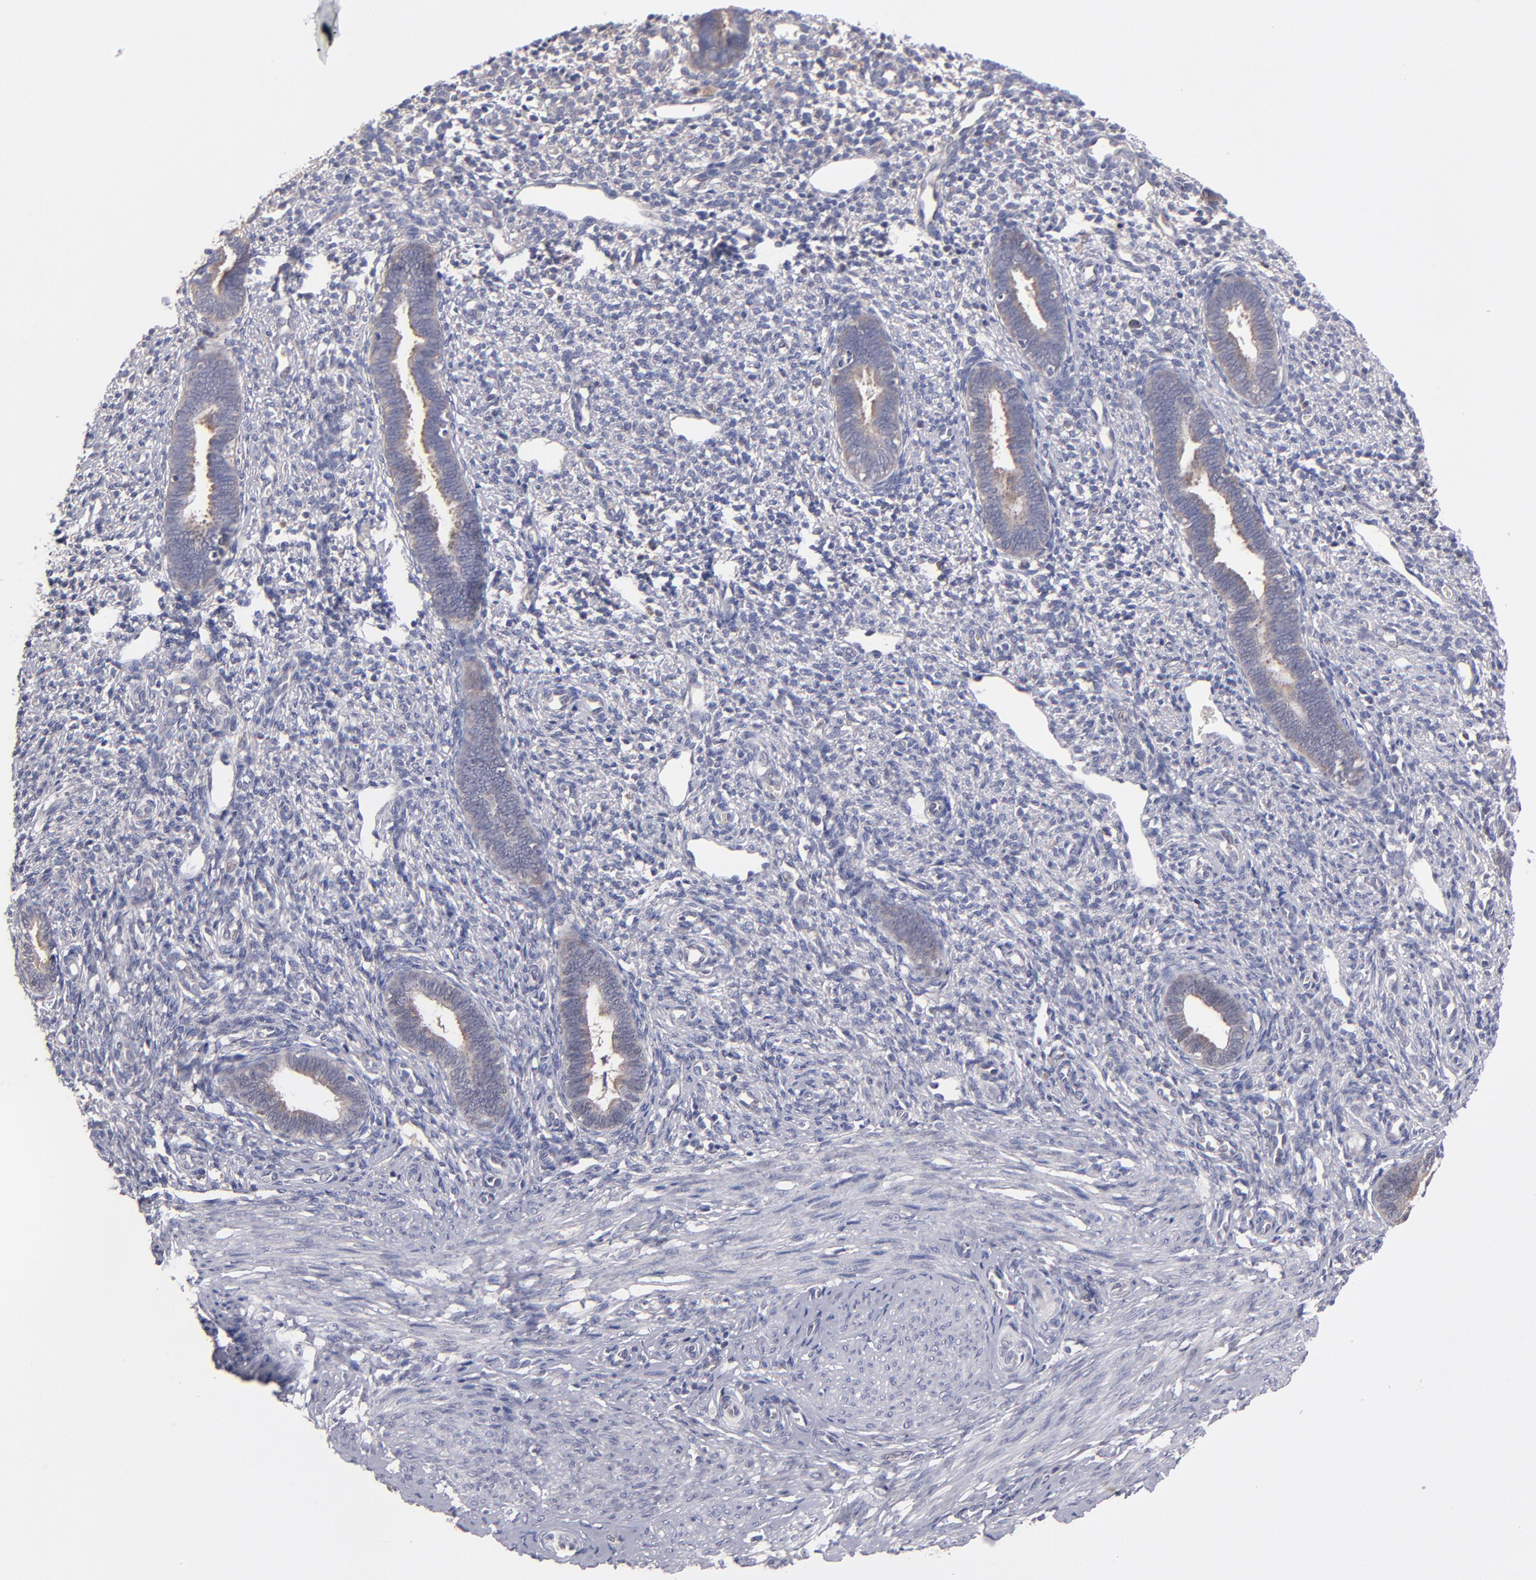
{"staining": {"intensity": "negative", "quantity": "none", "location": "none"}, "tissue": "endometrium", "cell_type": "Cells in endometrial stroma", "image_type": "normal", "snomed": [{"axis": "morphology", "description": "Normal tissue, NOS"}, {"axis": "topography", "description": "Endometrium"}], "caption": "Immunohistochemistry image of benign human endometrium stained for a protein (brown), which shows no staining in cells in endometrial stroma.", "gene": "EIF3L", "patient": {"sex": "female", "age": 27}}